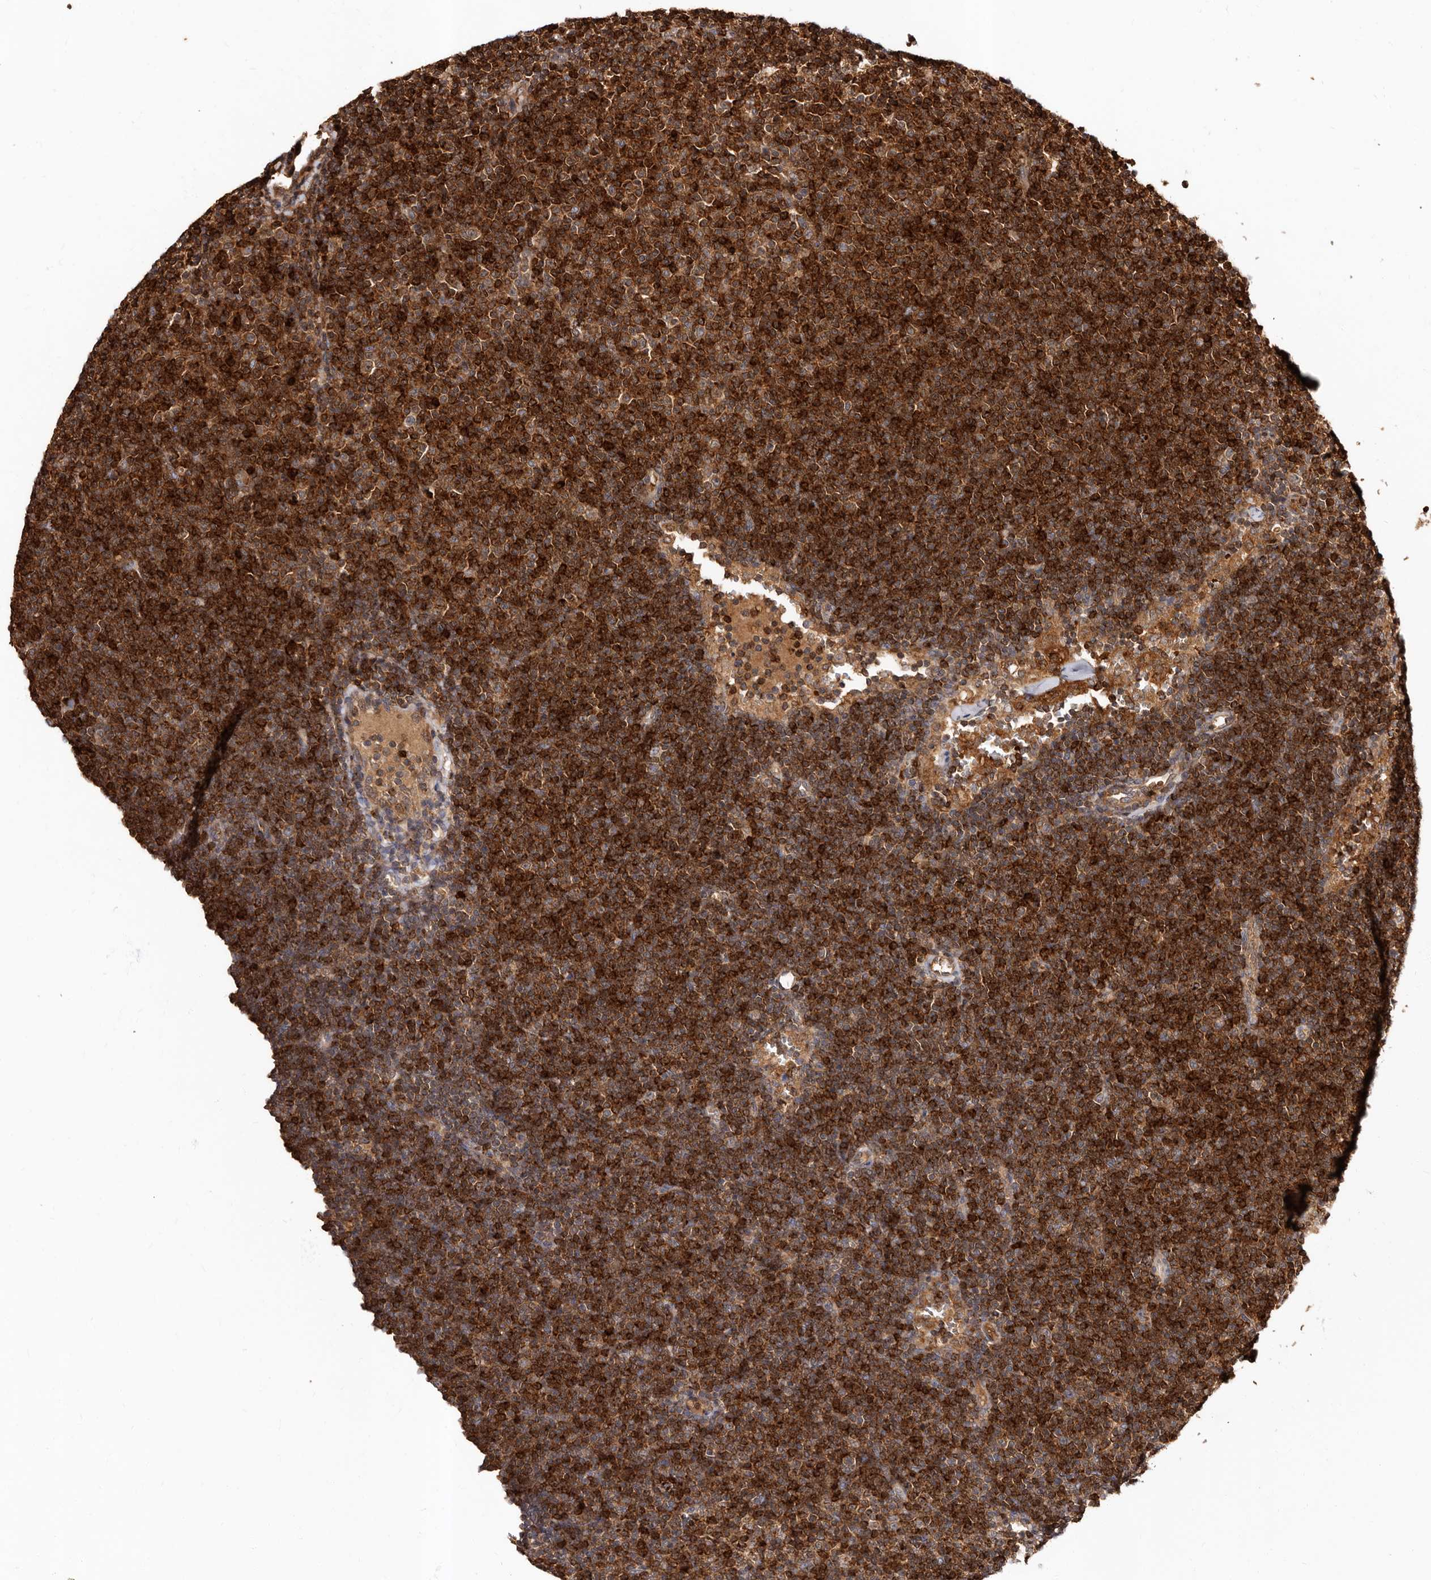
{"staining": {"intensity": "strong", "quantity": ">75%", "location": "cytoplasmic/membranous"}, "tissue": "lymphoma", "cell_type": "Tumor cells", "image_type": "cancer", "snomed": [{"axis": "morphology", "description": "Malignant lymphoma, non-Hodgkin's type, Low grade"}, {"axis": "topography", "description": "Lymph node"}], "caption": "Protein expression analysis of human lymphoma reveals strong cytoplasmic/membranous positivity in approximately >75% of tumor cells.", "gene": "BAX", "patient": {"sex": "female", "age": 53}}